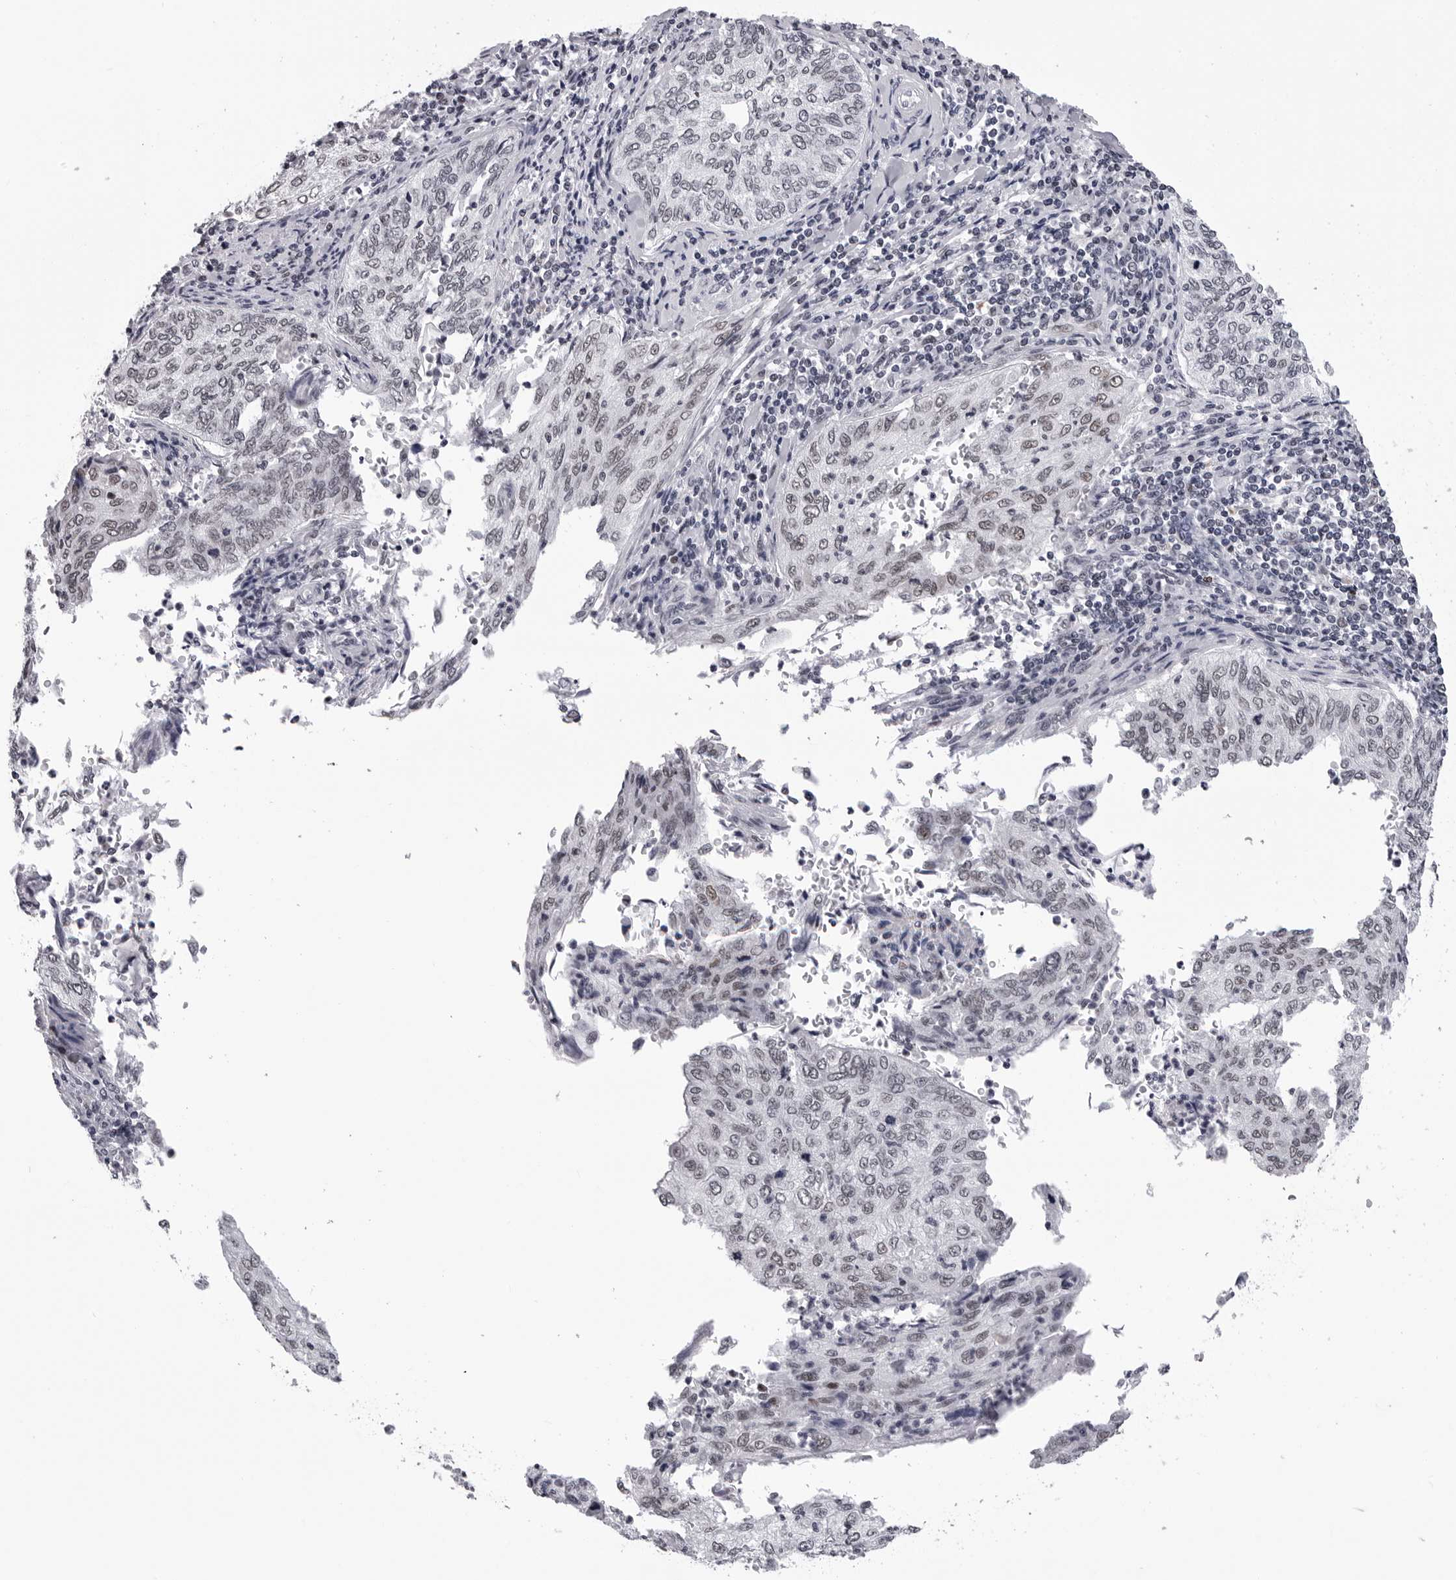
{"staining": {"intensity": "weak", "quantity": "<25%", "location": "nuclear"}, "tissue": "cervical cancer", "cell_type": "Tumor cells", "image_type": "cancer", "snomed": [{"axis": "morphology", "description": "Squamous cell carcinoma, NOS"}, {"axis": "topography", "description": "Cervix"}], "caption": "High power microscopy micrograph of an immunohistochemistry image of cervical squamous cell carcinoma, revealing no significant expression in tumor cells.", "gene": "SF3B4", "patient": {"sex": "female", "age": 30}}